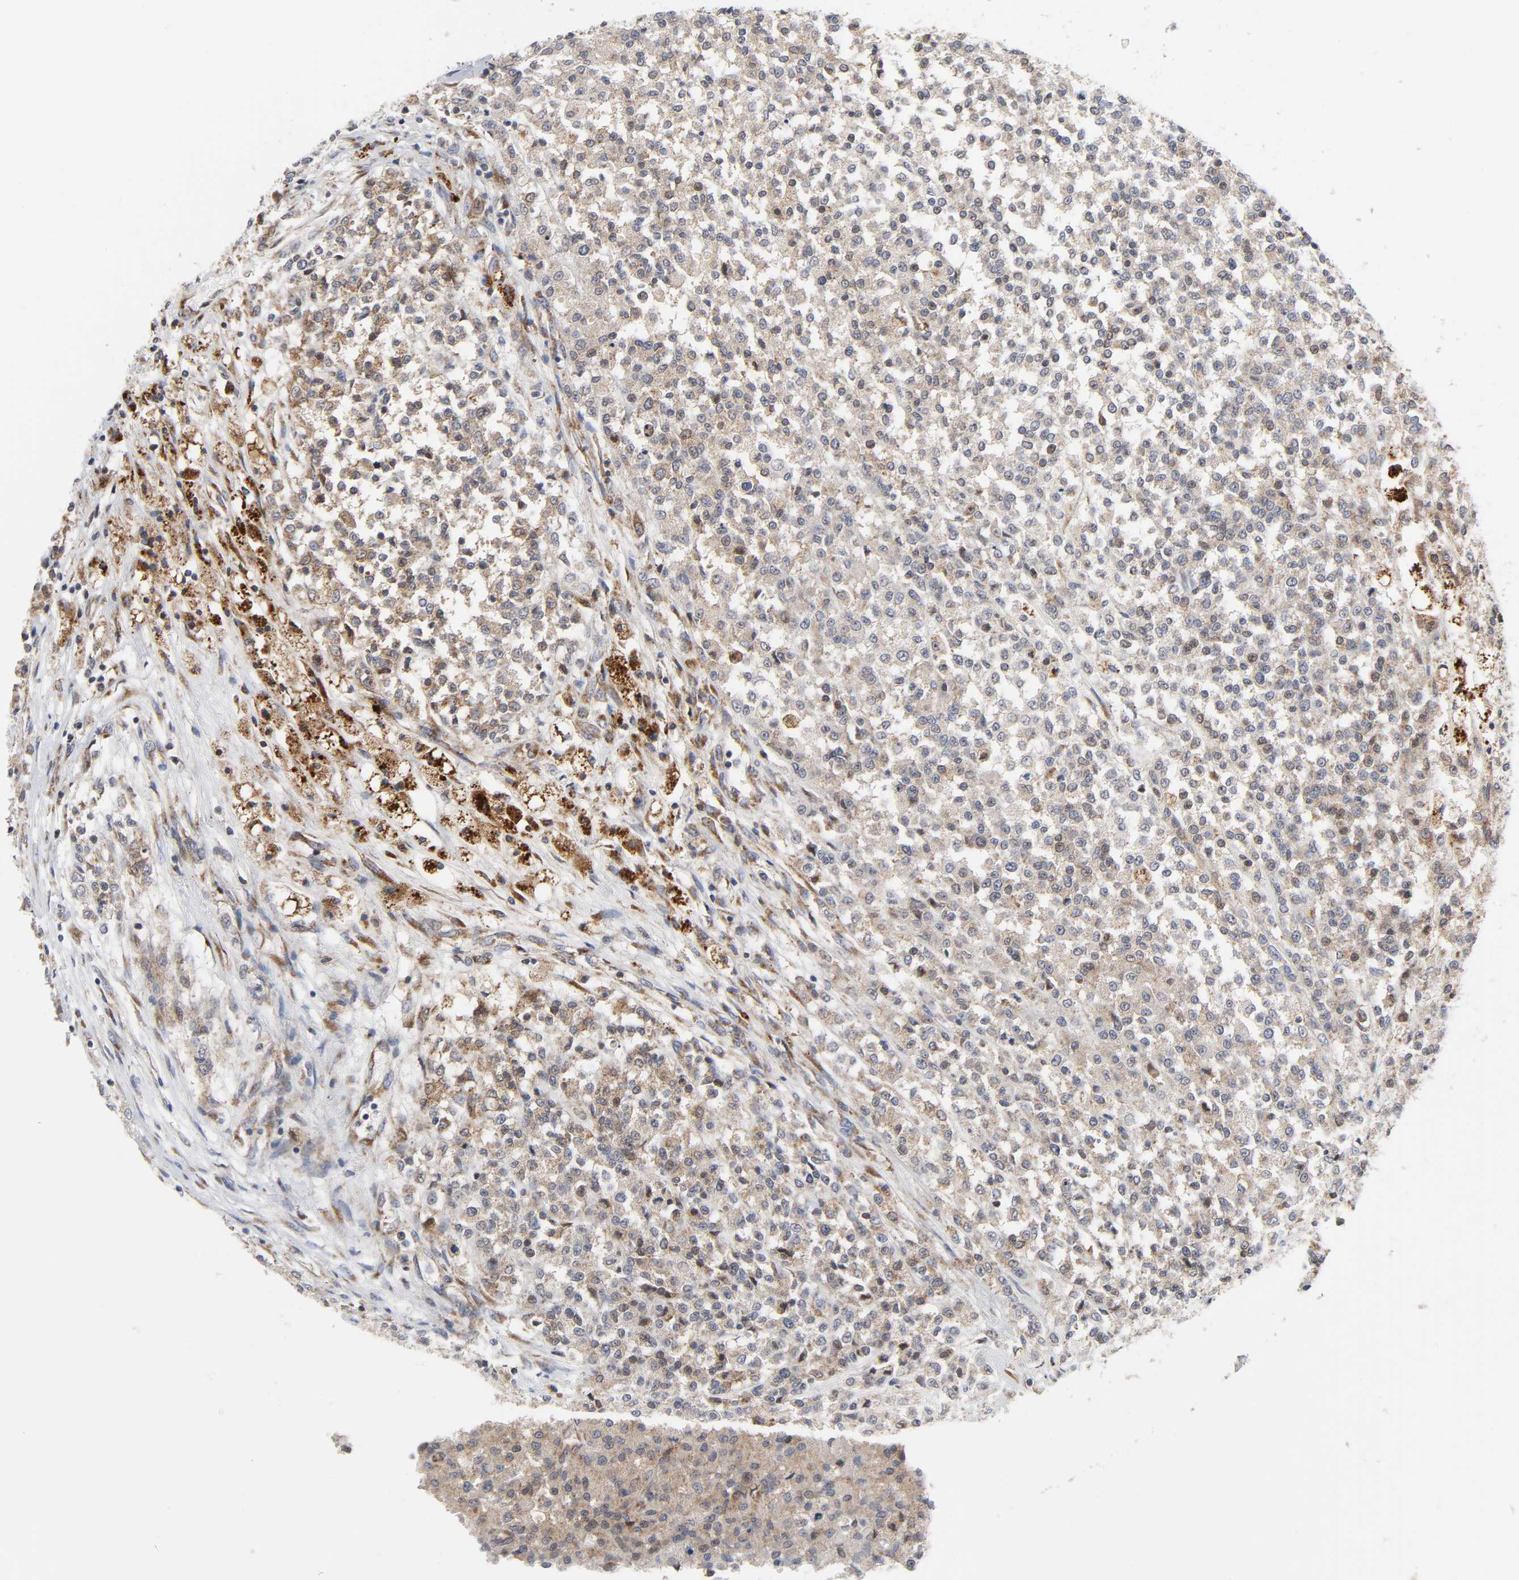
{"staining": {"intensity": "weak", "quantity": ">75%", "location": "cytoplasmic/membranous"}, "tissue": "testis cancer", "cell_type": "Tumor cells", "image_type": "cancer", "snomed": [{"axis": "morphology", "description": "Seminoma, NOS"}, {"axis": "topography", "description": "Testis"}], "caption": "The image displays a brown stain indicating the presence of a protein in the cytoplasmic/membranous of tumor cells in testis cancer. Using DAB (brown) and hematoxylin (blue) stains, captured at high magnification using brightfield microscopy.", "gene": "BAX", "patient": {"sex": "male", "age": 59}}